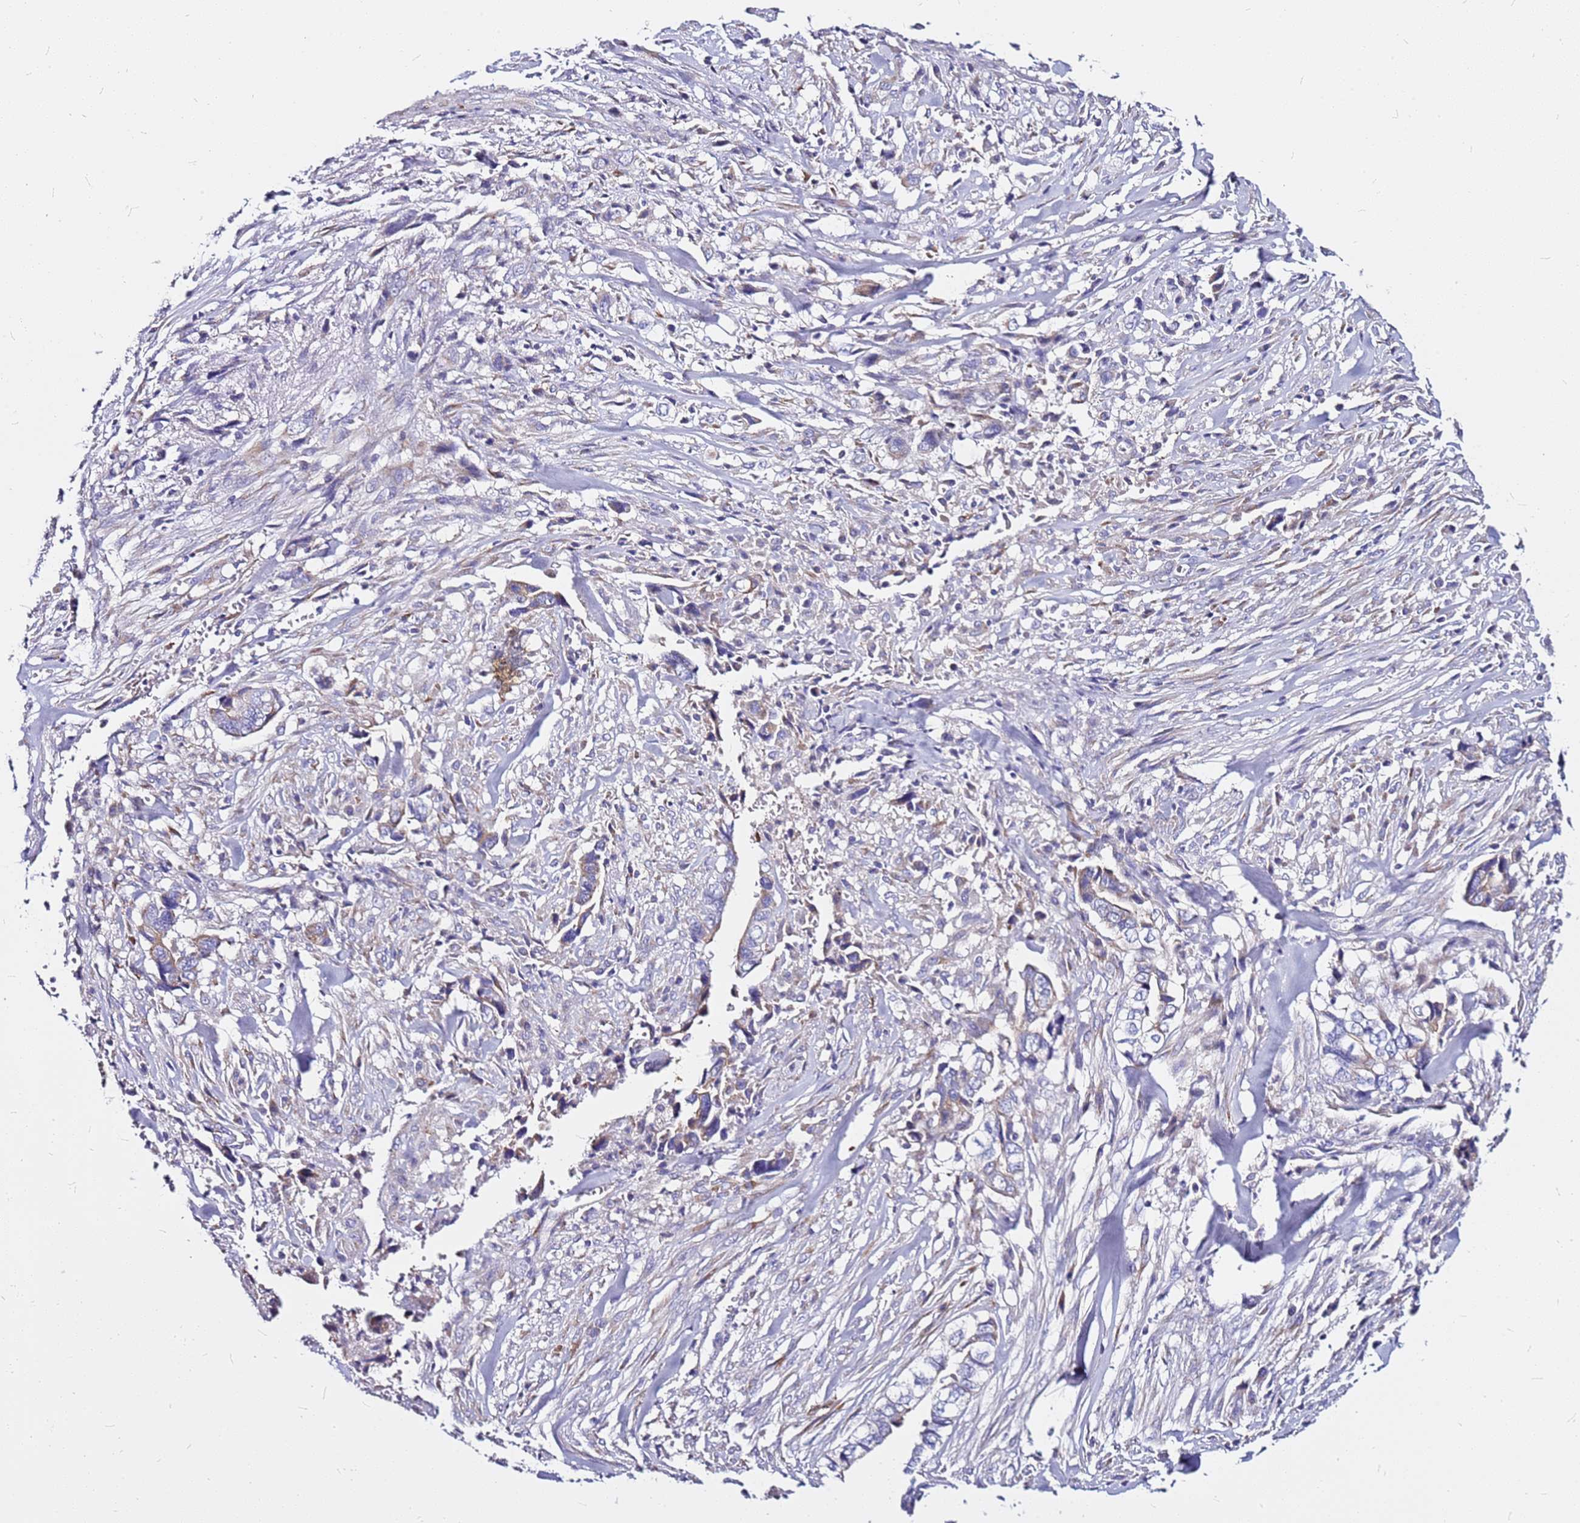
{"staining": {"intensity": "weak", "quantity": "<25%", "location": "cytoplasmic/membranous"}, "tissue": "liver cancer", "cell_type": "Tumor cells", "image_type": "cancer", "snomed": [{"axis": "morphology", "description": "Cholangiocarcinoma"}, {"axis": "topography", "description": "Liver"}], "caption": "Tumor cells show no significant expression in liver cholangiocarcinoma.", "gene": "CASD1", "patient": {"sex": "female", "age": 79}}